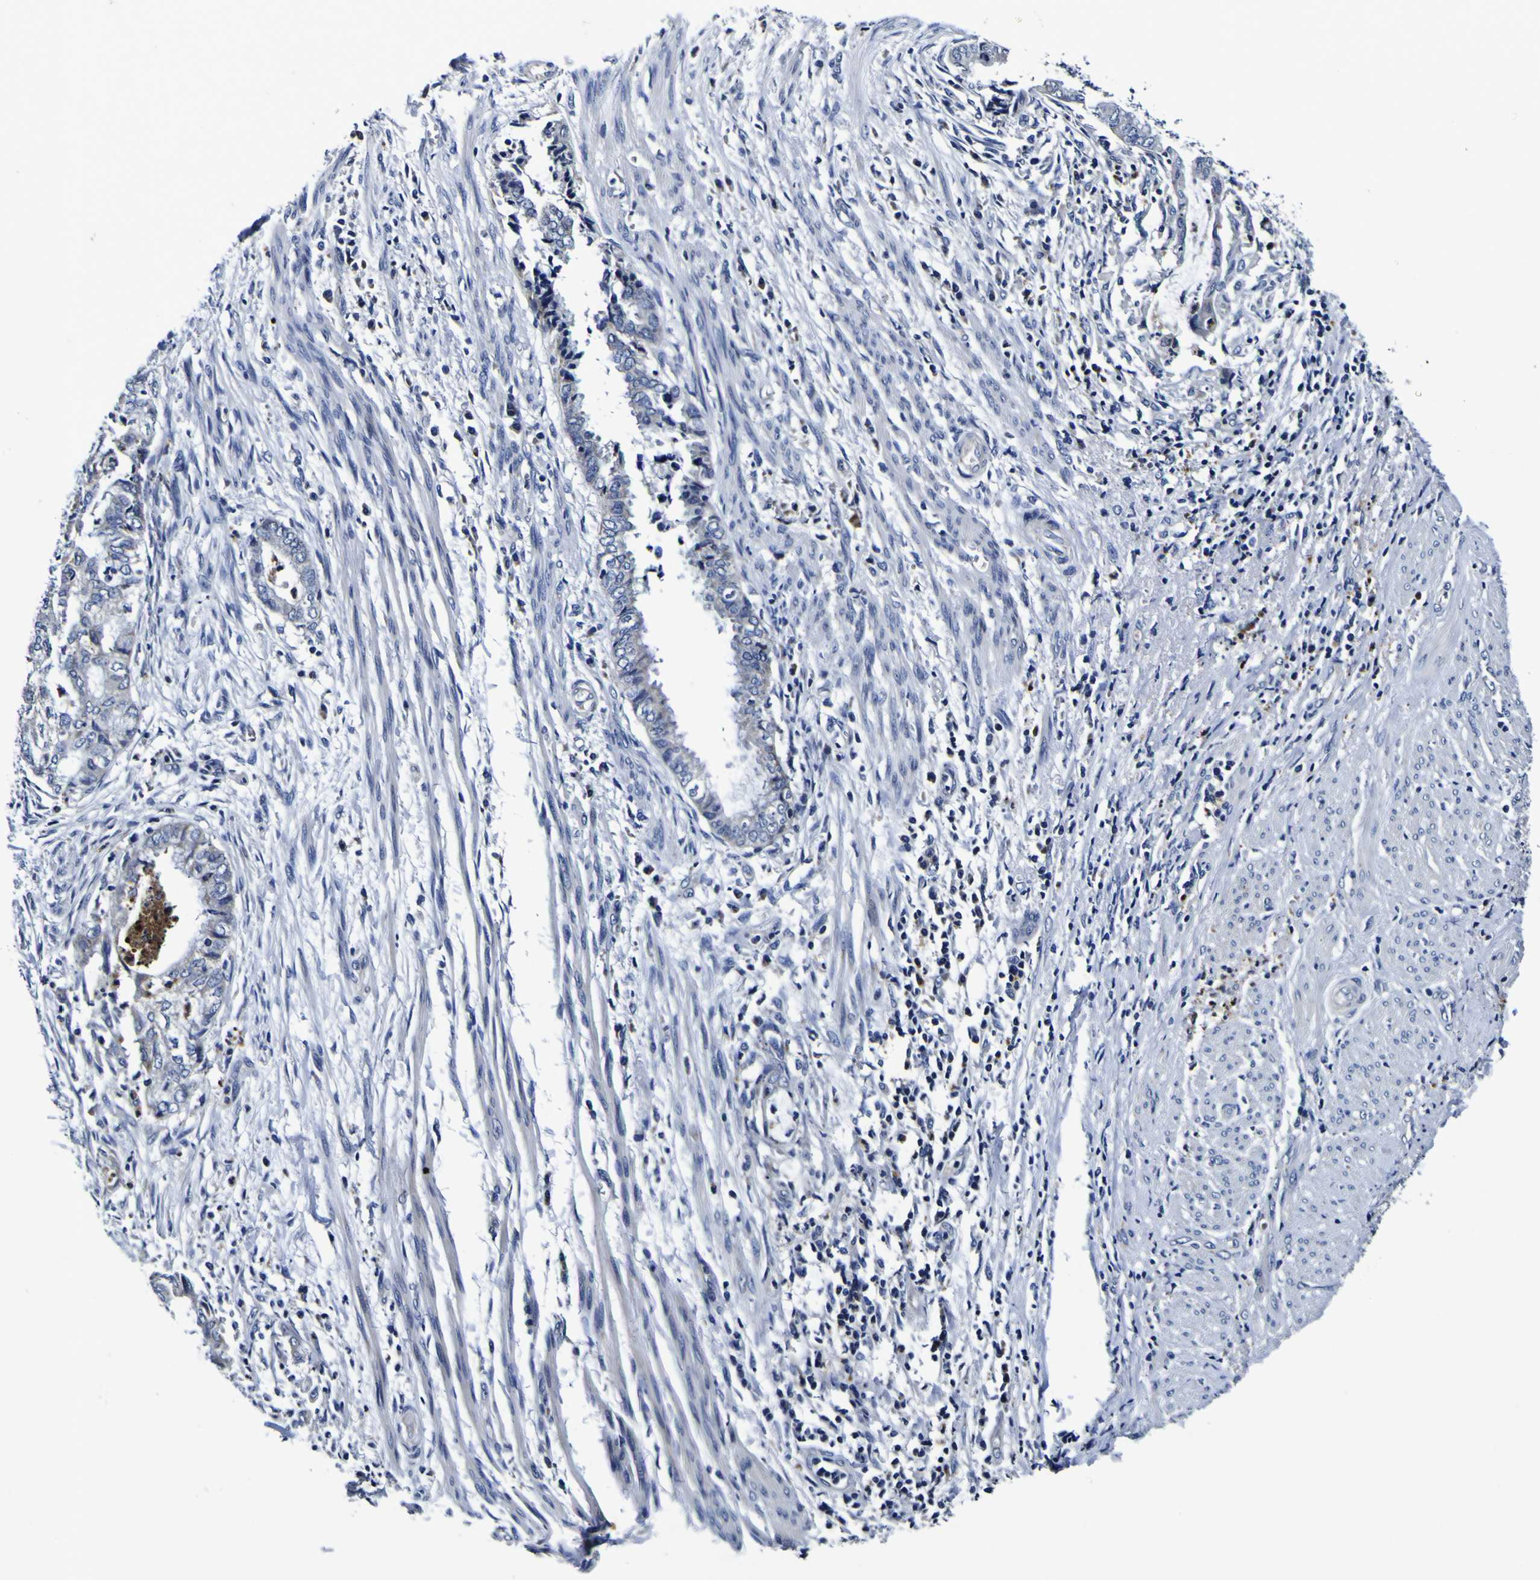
{"staining": {"intensity": "negative", "quantity": "none", "location": "none"}, "tissue": "endometrial cancer", "cell_type": "Tumor cells", "image_type": "cancer", "snomed": [{"axis": "morphology", "description": "Necrosis, NOS"}, {"axis": "morphology", "description": "Adenocarcinoma, NOS"}, {"axis": "topography", "description": "Endometrium"}], "caption": "IHC histopathology image of neoplastic tissue: human endometrial adenocarcinoma stained with DAB (3,3'-diaminobenzidine) exhibits no significant protein expression in tumor cells. (DAB IHC visualized using brightfield microscopy, high magnification).", "gene": "PANK4", "patient": {"sex": "female", "age": 79}}